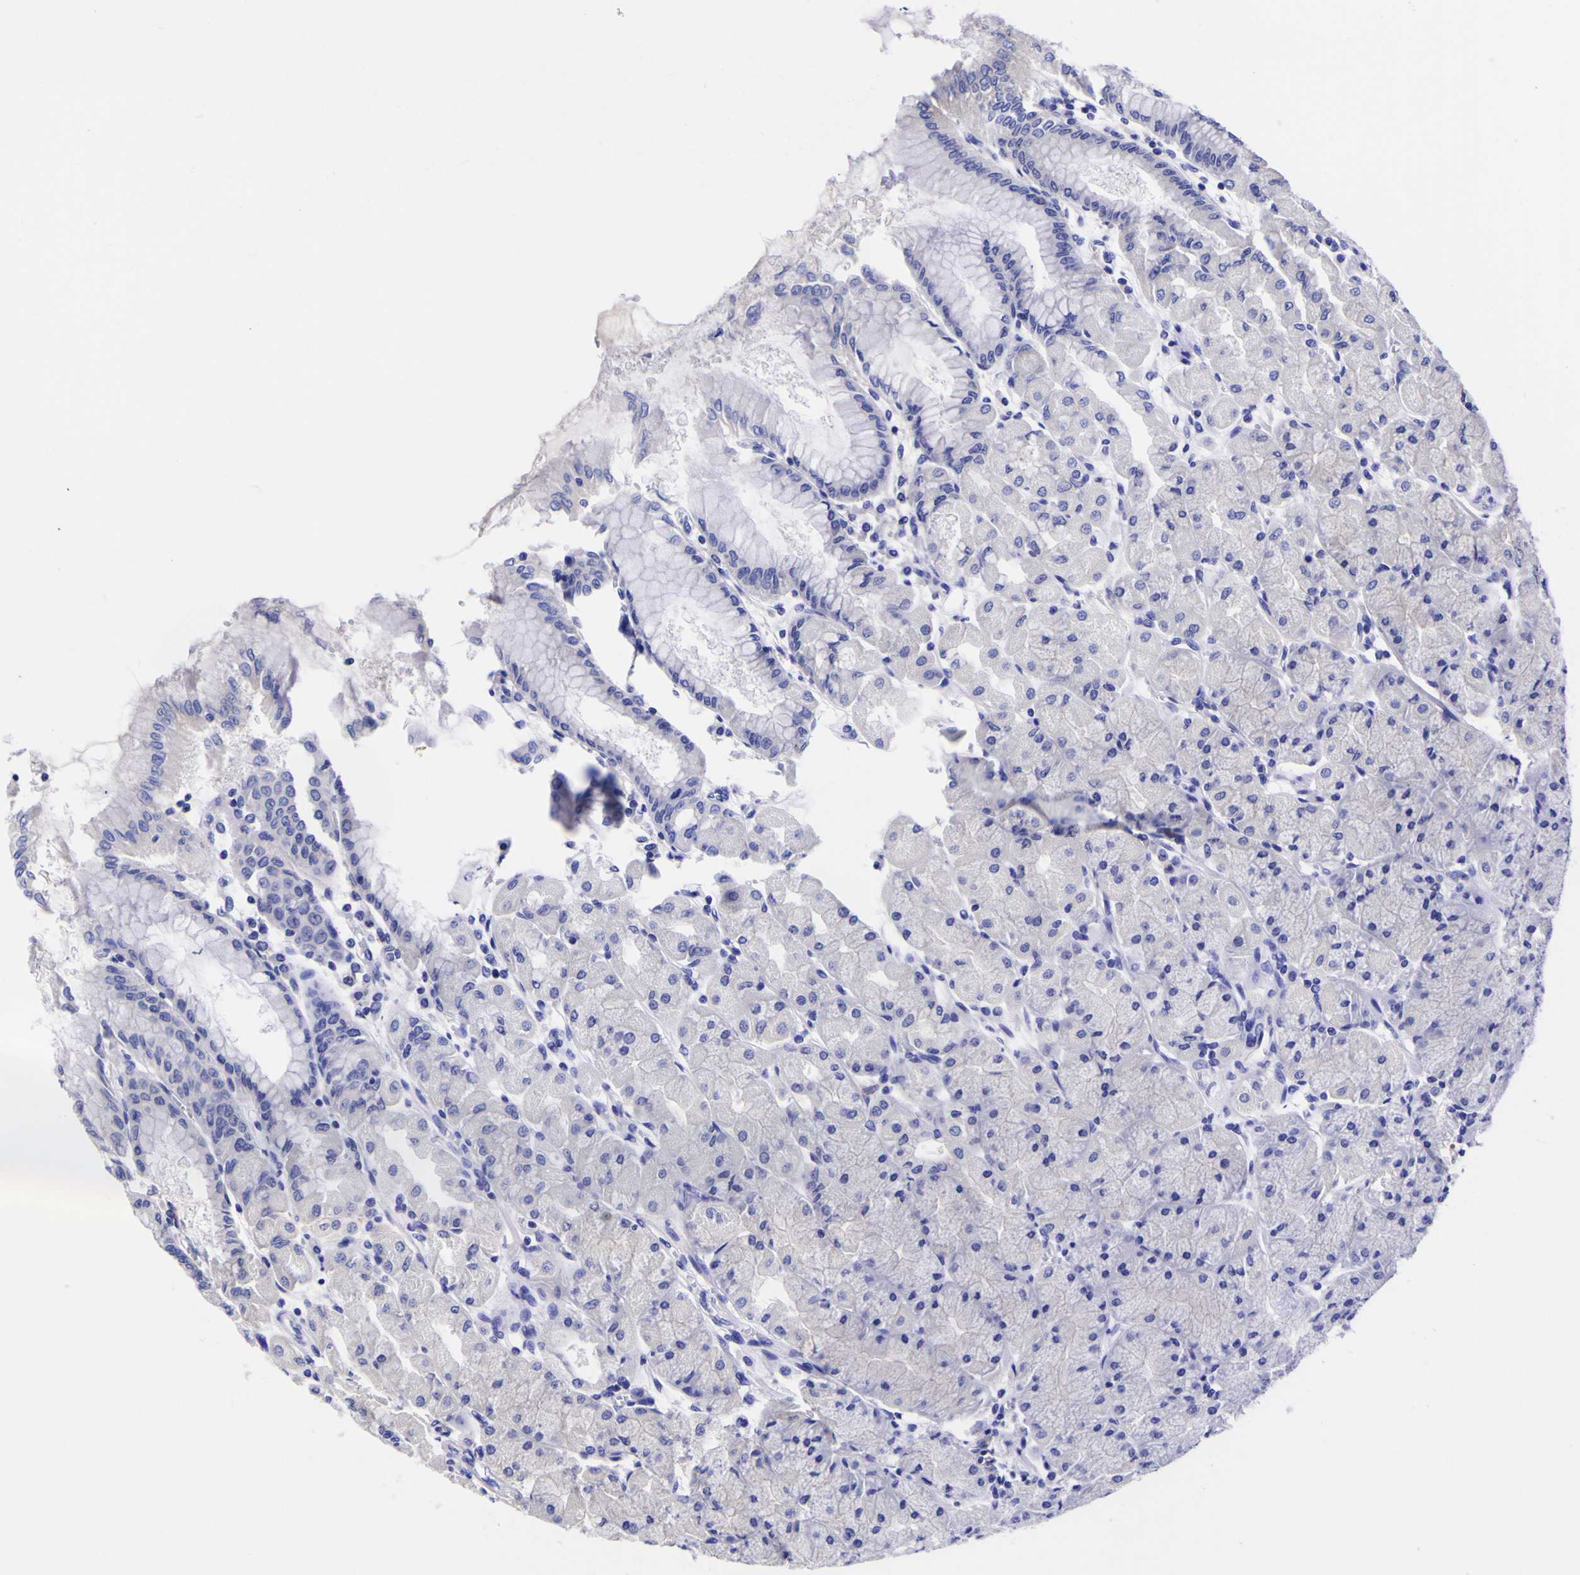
{"staining": {"intensity": "weak", "quantity": "25%-75%", "location": "cytoplasmic/membranous"}, "tissue": "stomach", "cell_type": "Glandular cells", "image_type": "normal", "snomed": [{"axis": "morphology", "description": "Normal tissue, NOS"}, {"axis": "topography", "description": "Stomach, upper"}], "caption": "IHC (DAB (3,3'-diaminobenzidine)) staining of unremarkable stomach demonstrates weak cytoplasmic/membranous protein positivity in about 25%-75% of glandular cells.", "gene": "MAPK14", "patient": {"sex": "female", "age": 56}}